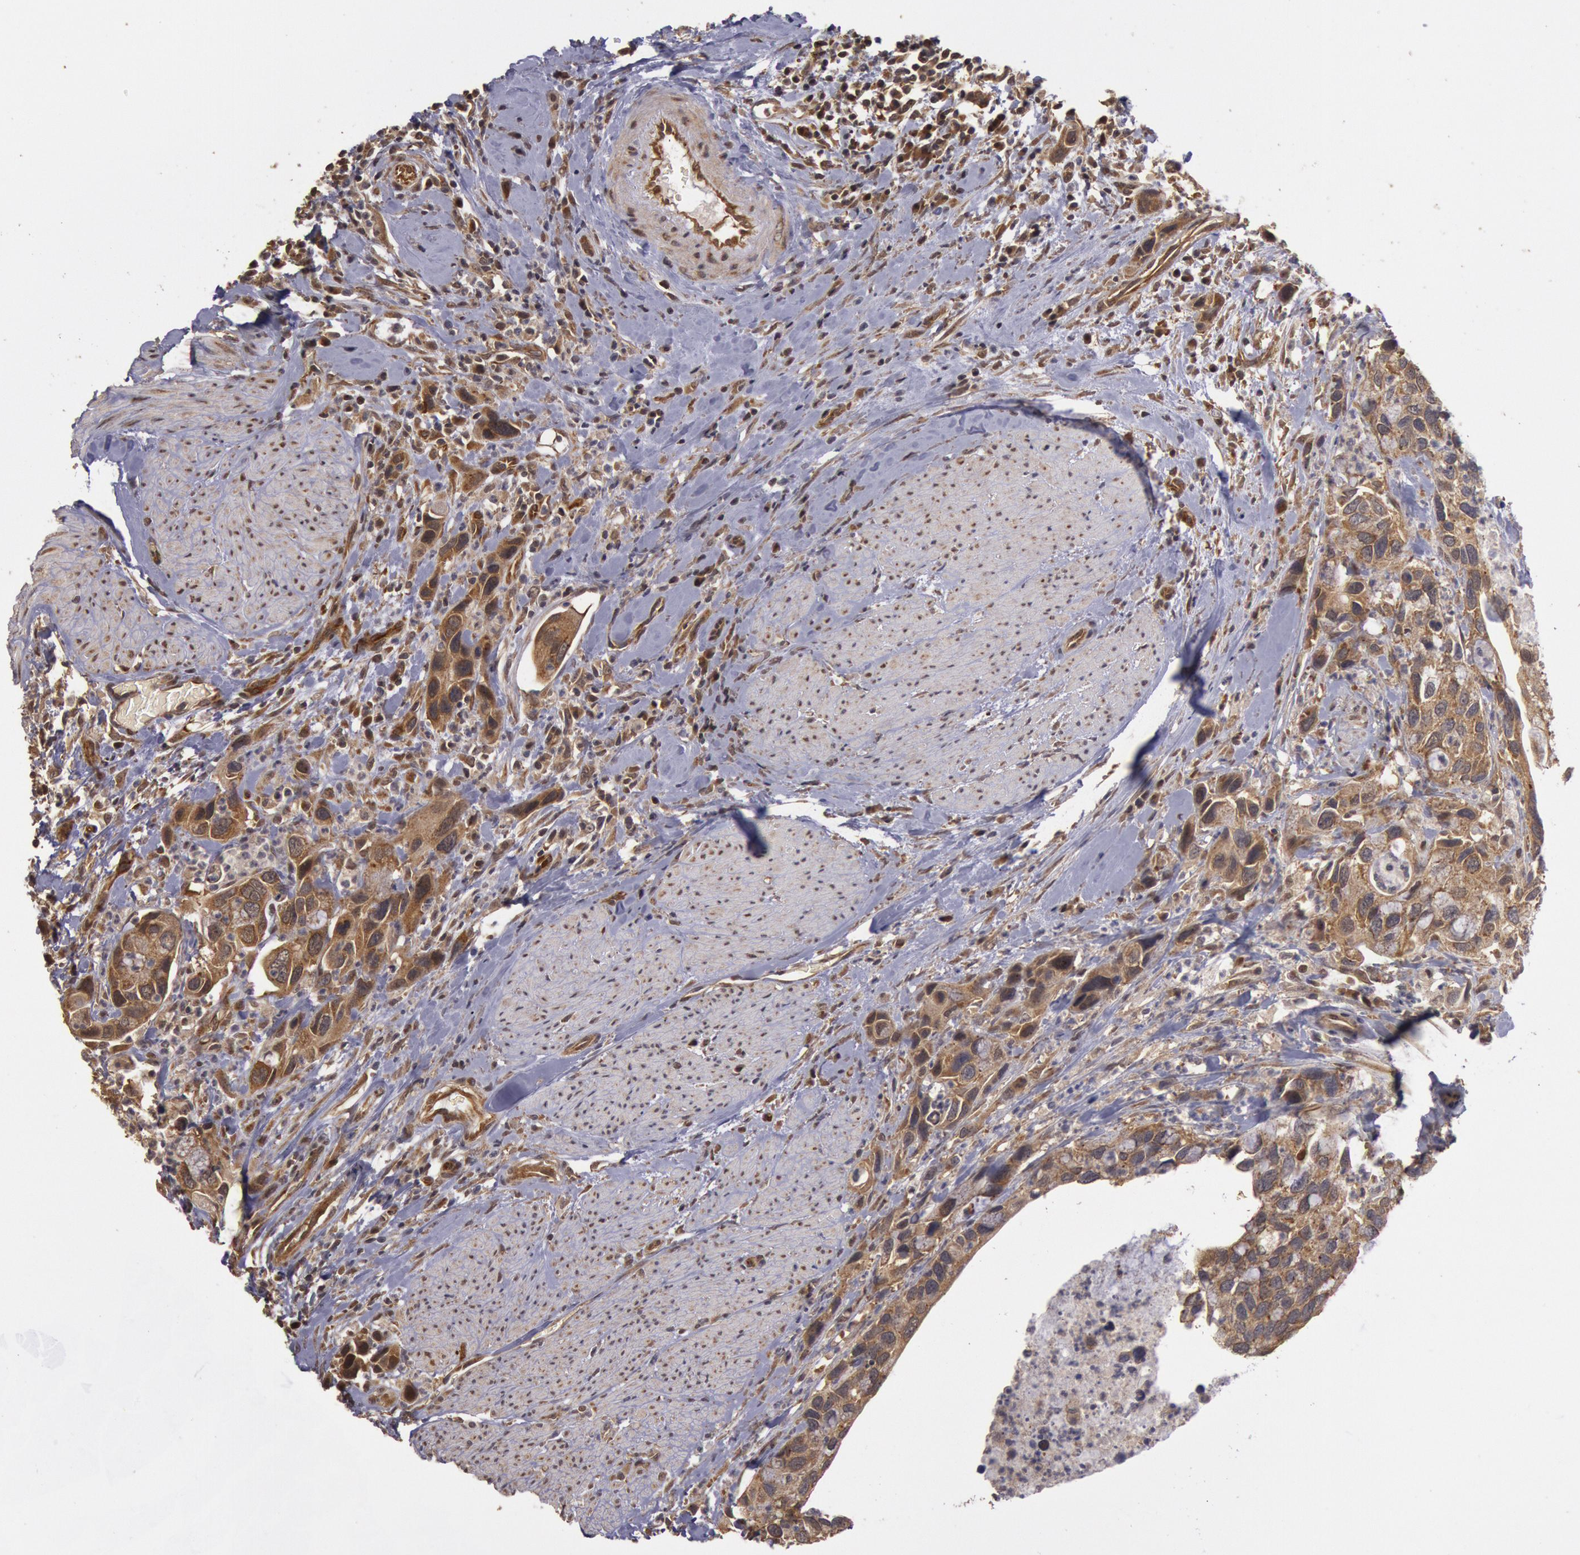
{"staining": {"intensity": "moderate", "quantity": ">75%", "location": "cytoplasmic/membranous"}, "tissue": "urothelial cancer", "cell_type": "Tumor cells", "image_type": "cancer", "snomed": [{"axis": "morphology", "description": "Urothelial carcinoma, High grade"}, {"axis": "topography", "description": "Urinary bladder"}], "caption": "Immunohistochemistry image of urothelial cancer stained for a protein (brown), which displays medium levels of moderate cytoplasmic/membranous expression in approximately >75% of tumor cells.", "gene": "USP14", "patient": {"sex": "male", "age": 66}}